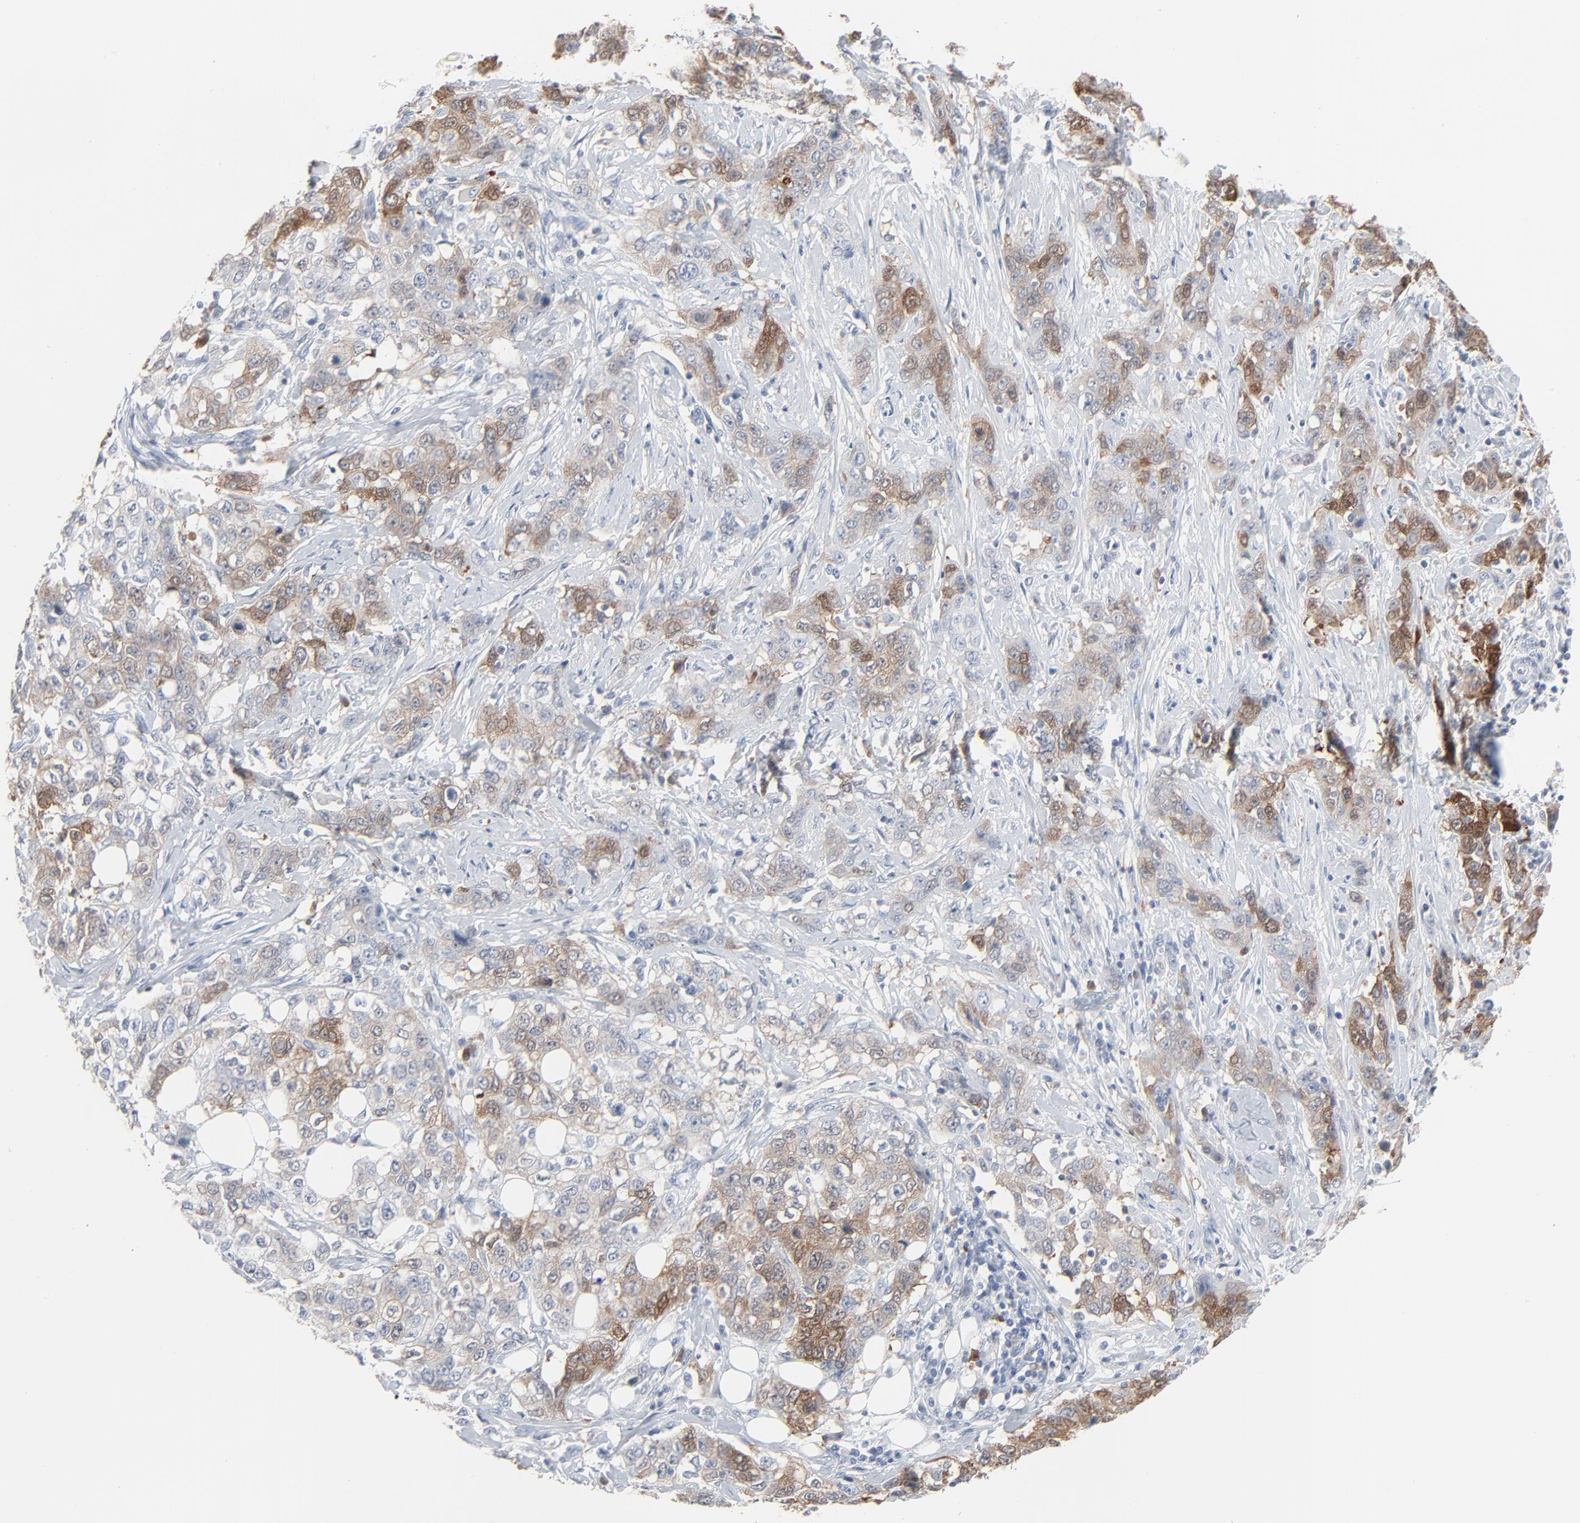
{"staining": {"intensity": "weak", "quantity": "25%-75%", "location": "cytoplasmic/membranous"}, "tissue": "stomach cancer", "cell_type": "Tumor cells", "image_type": "cancer", "snomed": [{"axis": "morphology", "description": "Adenocarcinoma, NOS"}, {"axis": "topography", "description": "Stomach"}], "caption": "This micrograph reveals immunohistochemistry staining of human adenocarcinoma (stomach), with low weak cytoplasmic/membranous expression in approximately 25%-75% of tumor cells.", "gene": "PHGDH", "patient": {"sex": "male", "age": 48}}